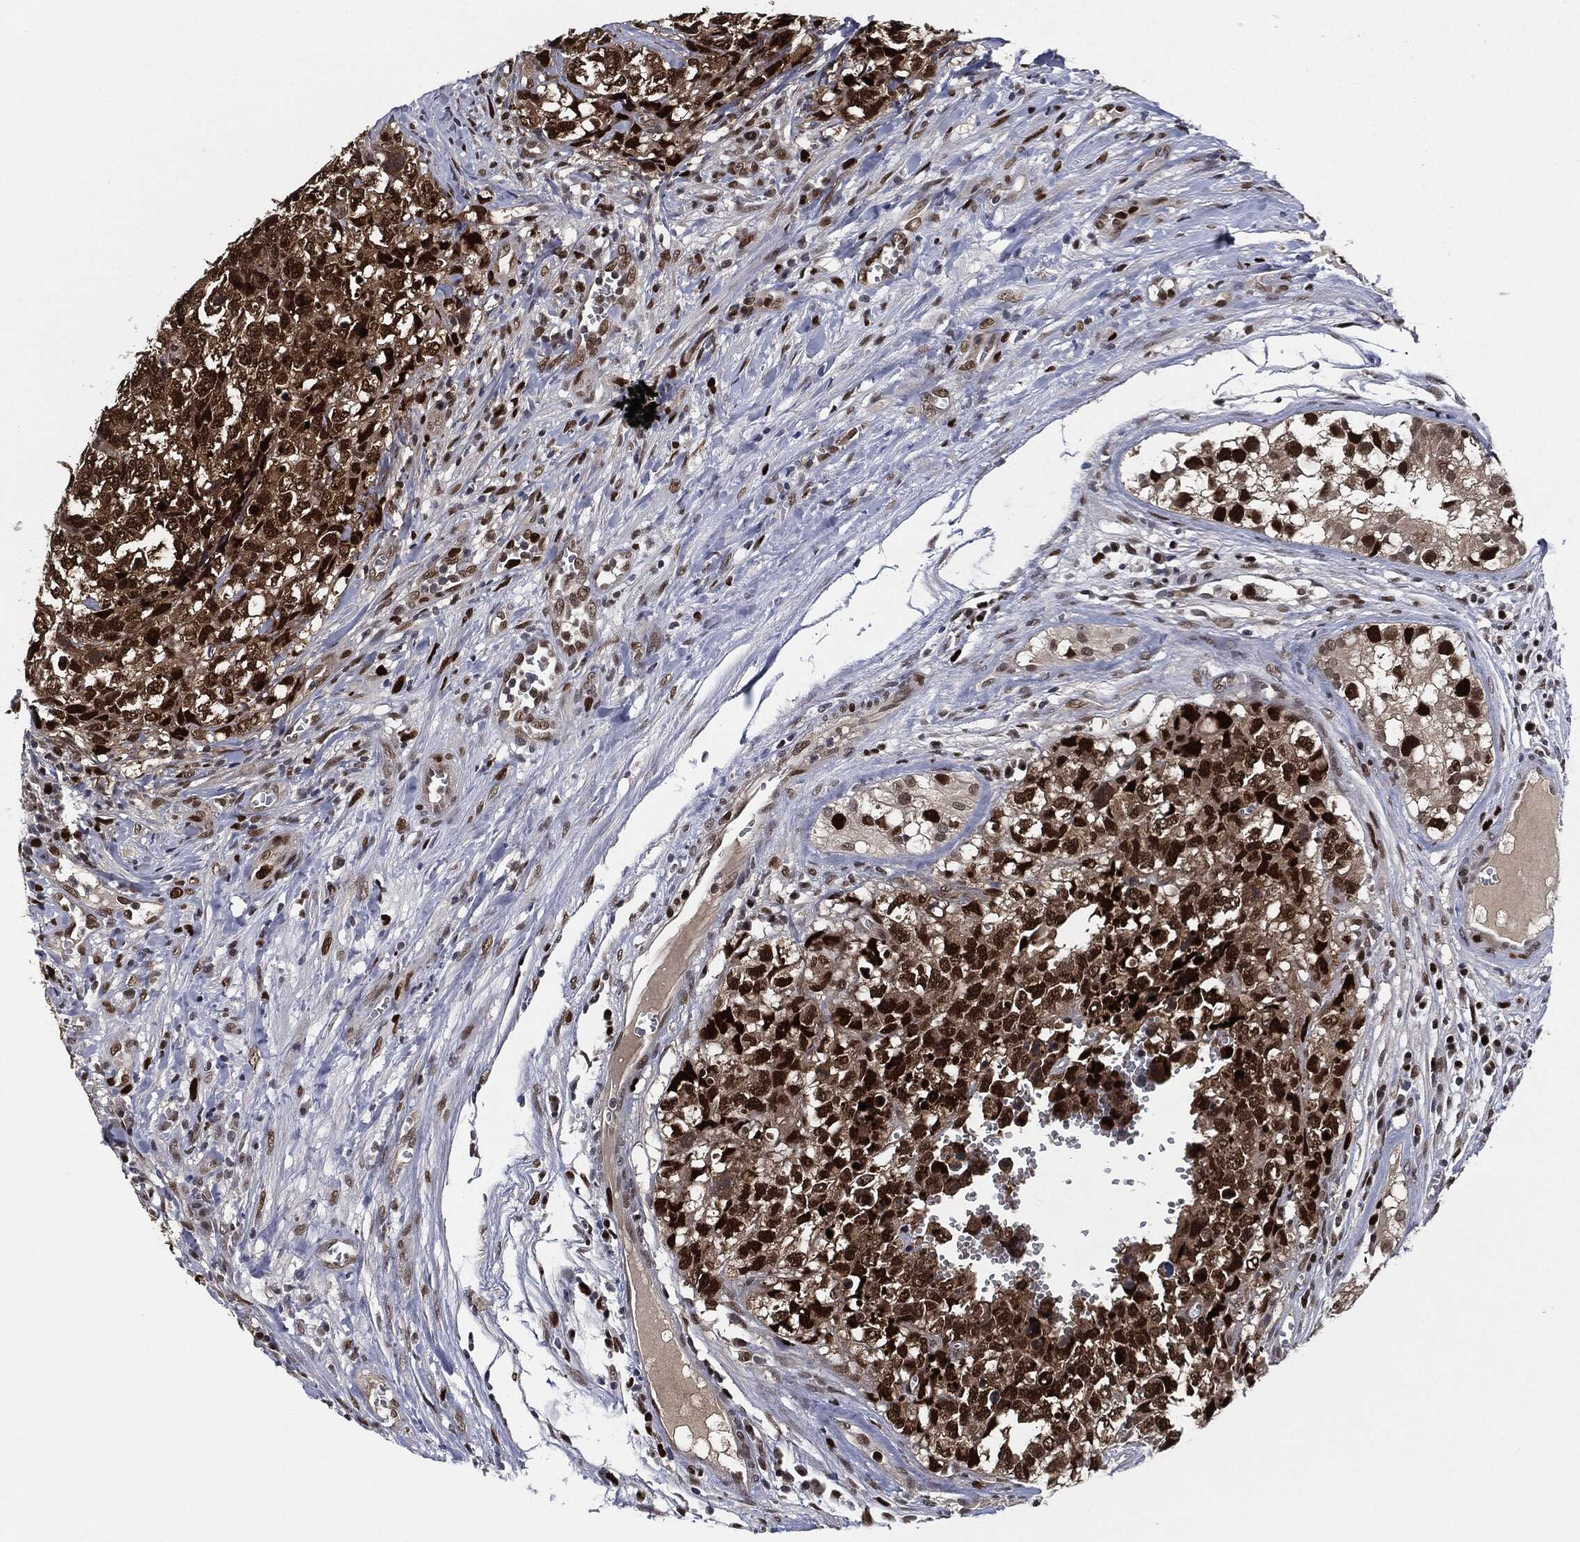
{"staining": {"intensity": "strong", "quantity": ">75%", "location": "cytoplasmic/membranous,nuclear"}, "tissue": "testis cancer", "cell_type": "Tumor cells", "image_type": "cancer", "snomed": [{"axis": "morphology", "description": "Carcinoma, Embryonal, NOS"}, {"axis": "topography", "description": "Testis"}], "caption": "Testis cancer stained for a protein (brown) reveals strong cytoplasmic/membranous and nuclear positive positivity in about >75% of tumor cells.", "gene": "PCNA", "patient": {"sex": "male", "age": 23}}